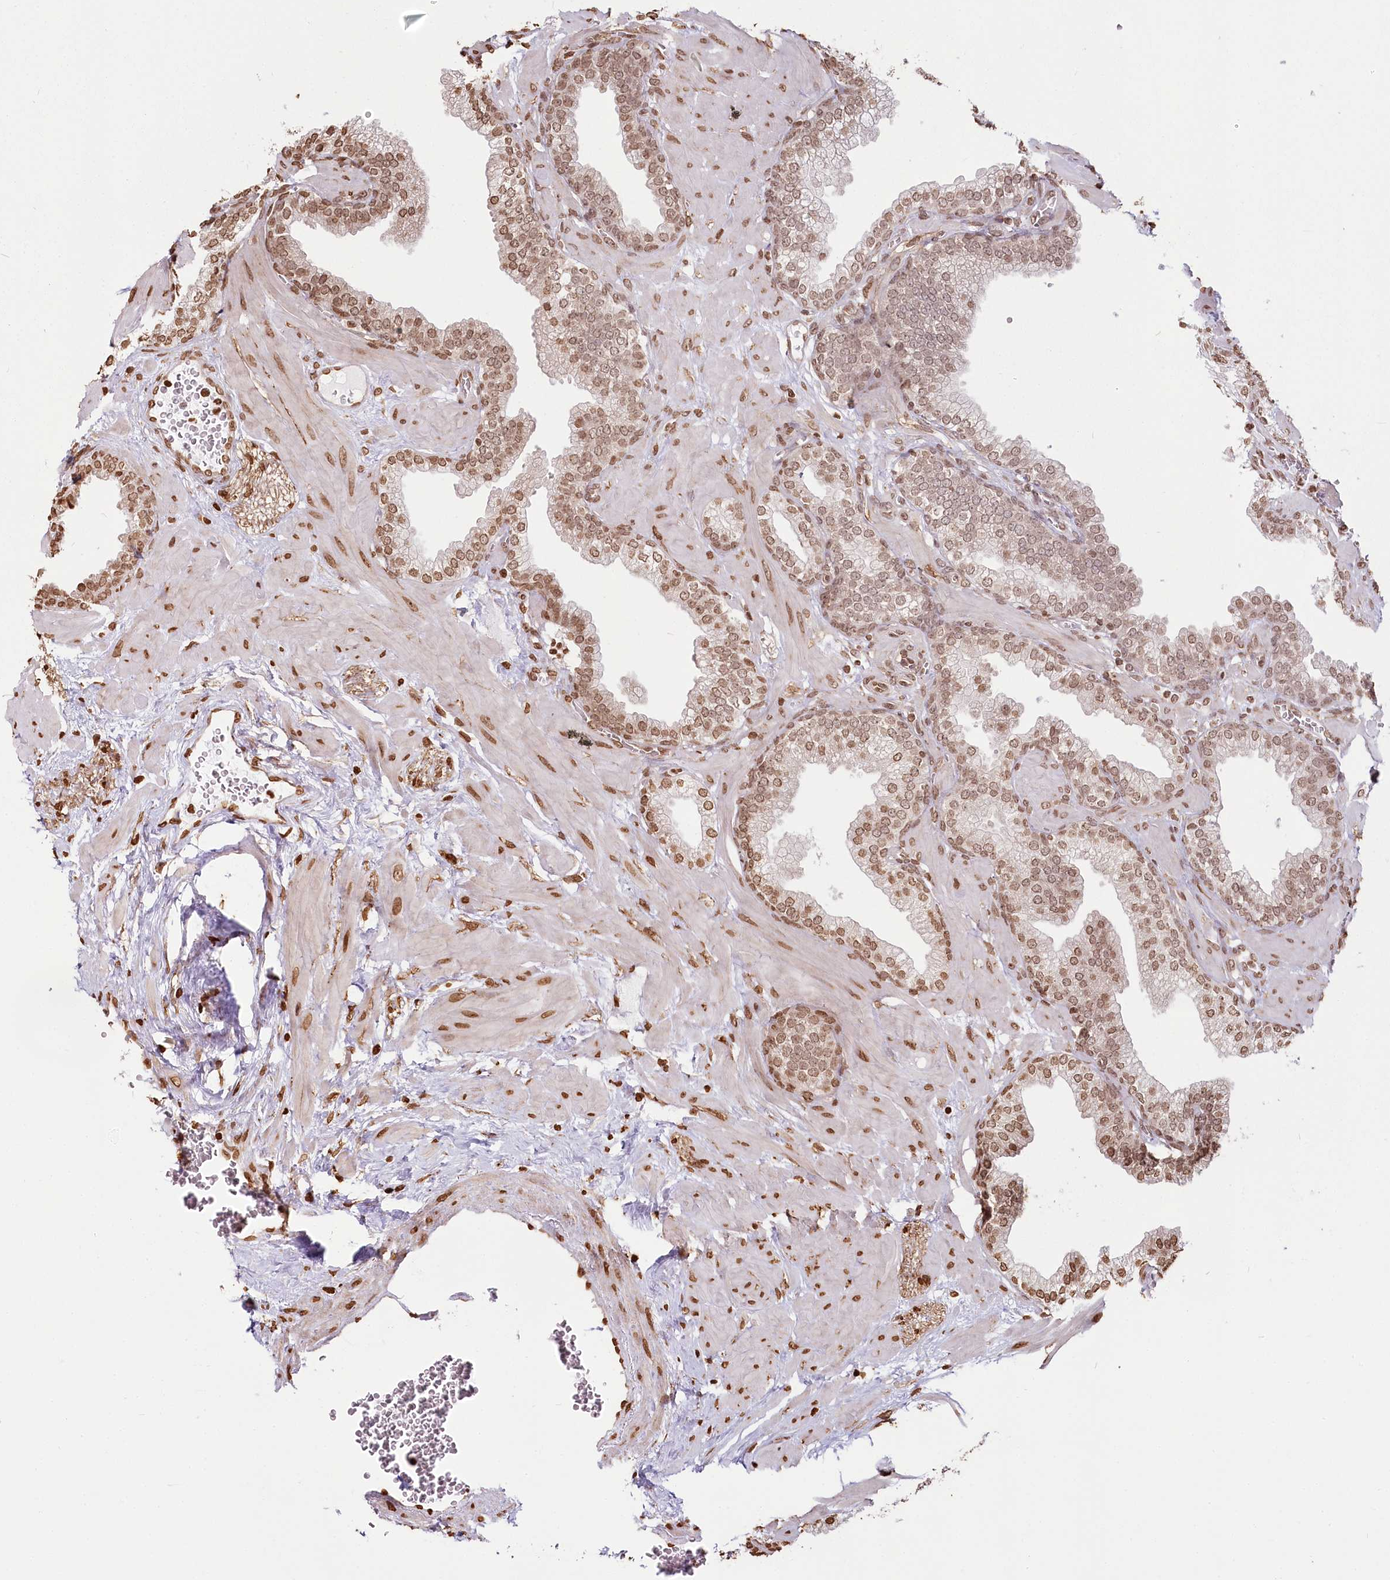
{"staining": {"intensity": "moderate", "quantity": ">75%", "location": "nuclear"}, "tissue": "prostate", "cell_type": "Glandular cells", "image_type": "normal", "snomed": [{"axis": "morphology", "description": "Normal tissue, NOS"}, {"axis": "morphology", "description": "Urothelial carcinoma, Low grade"}, {"axis": "topography", "description": "Urinary bladder"}, {"axis": "topography", "description": "Prostate"}], "caption": "A brown stain highlights moderate nuclear staining of a protein in glandular cells of normal human prostate. (brown staining indicates protein expression, while blue staining denotes nuclei).", "gene": "FAM13A", "patient": {"sex": "male", "age": 60}}